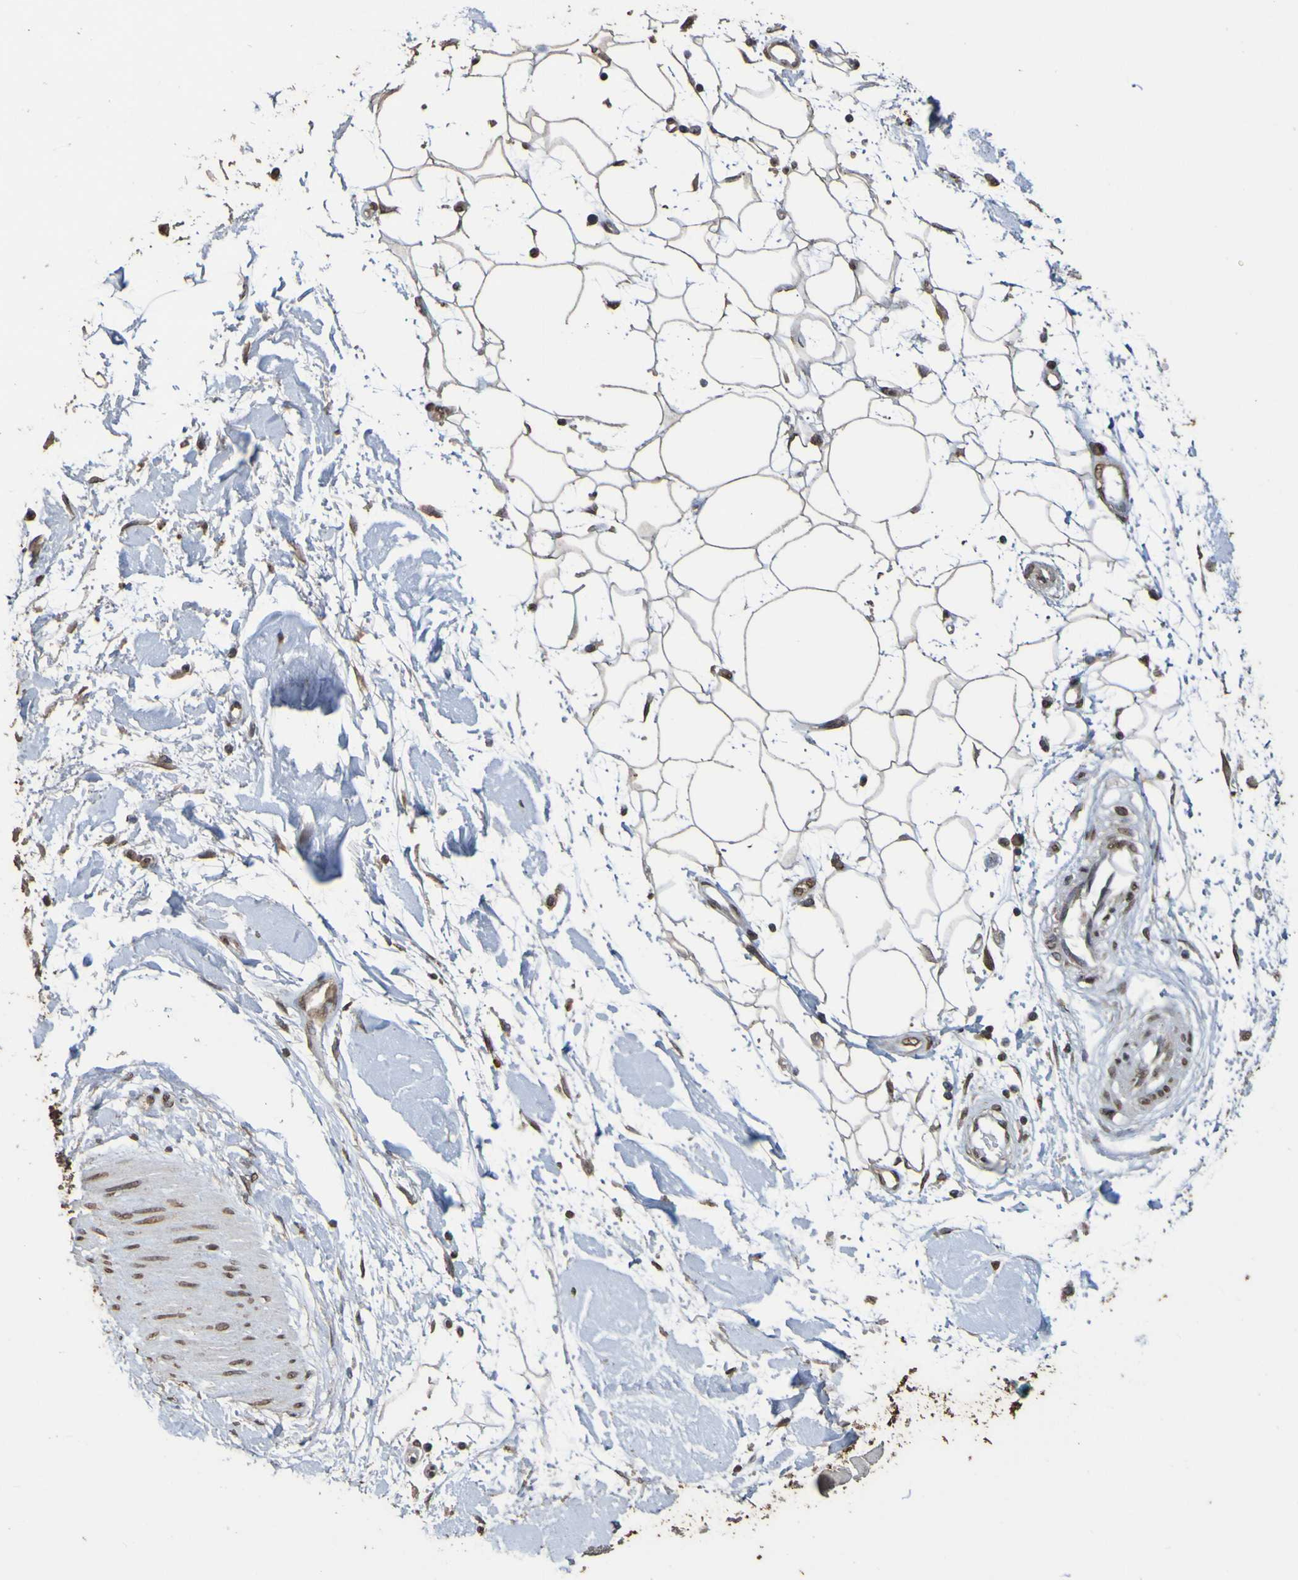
{"staining": {"intensity": "strong", "quantity": ">75%", "location": "nuclear"}, "tissue": "adipose tissue", "cell_type": "Adipocytes", "image_type": "normal", "snomed": [{"axis": "morphology", "description": "Squamous cell carcinoma, NOS"}, {"axis": "topography", "description": "Skin"}], "caption": "A brown stain labels strong nuclear staining of a protein in adipocytes of normal human adipose tissue. (DAB (3,3'-diaminobenzidine) IHC, brown staining for protein, blue staining for nuclei).", "gene": "ALKBH2", "patient": {"sex": "male", "age": 83}}